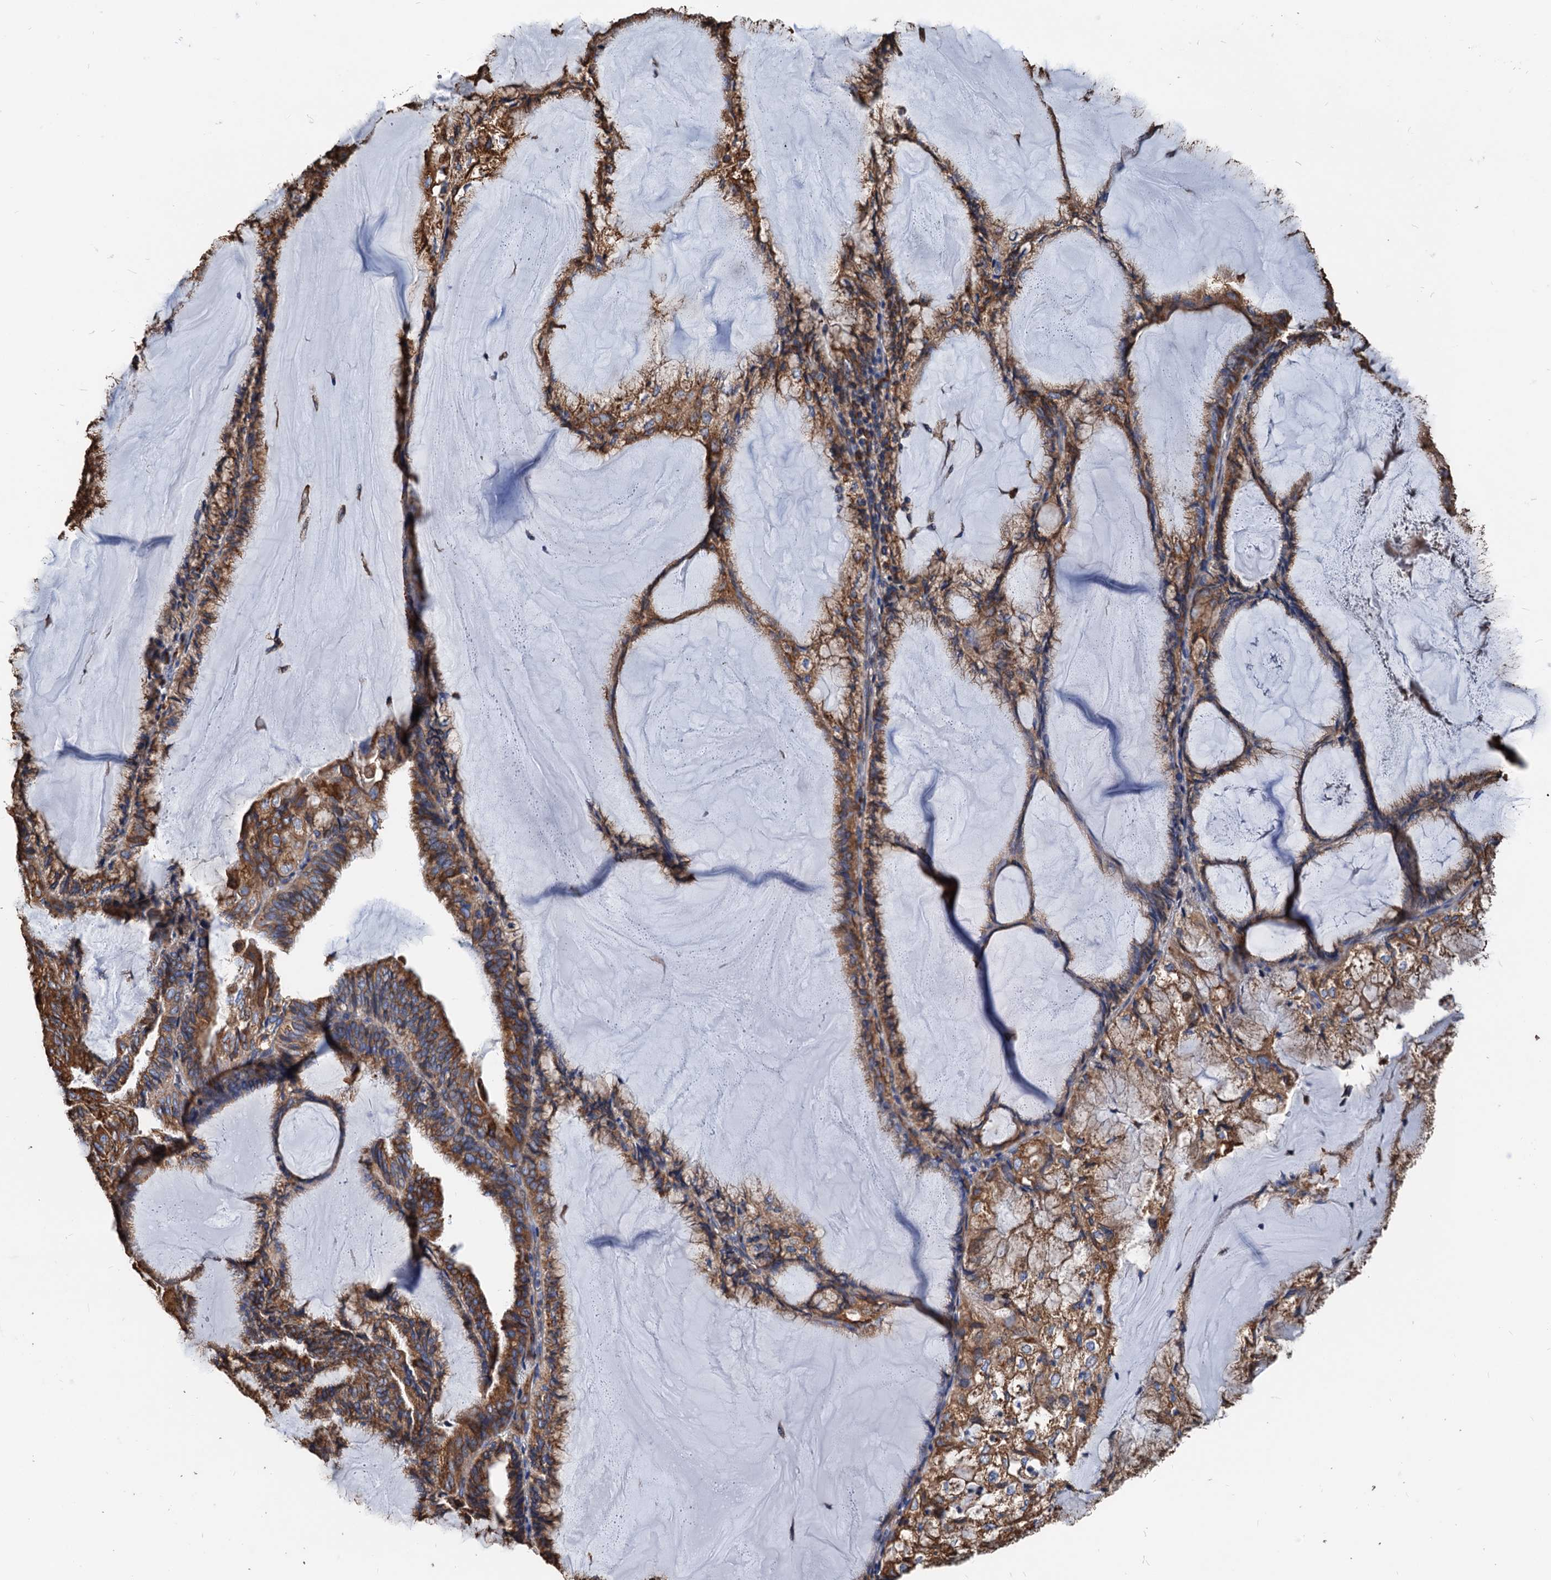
{"staining": {"intensity": "moderate", "quantity": ">75%", "location": "cytoplasmic/membranous"}, "tissue": "endometrial cancer", "cell_type": "Tumor cells", "image_type": "cancer", "snomed": [{"axis": "morphology", "description": "Adenocarcinoma, NOS"}, {"axis": "topography", "description": "Endometrium"}], "caption": "A brown stain shows moderate cytoplasmic/membranous positivity of a protein in endometrial cancer tumor cells.", "gene": "HSPA5", "patient": {"sex": "female", "age": 81}}